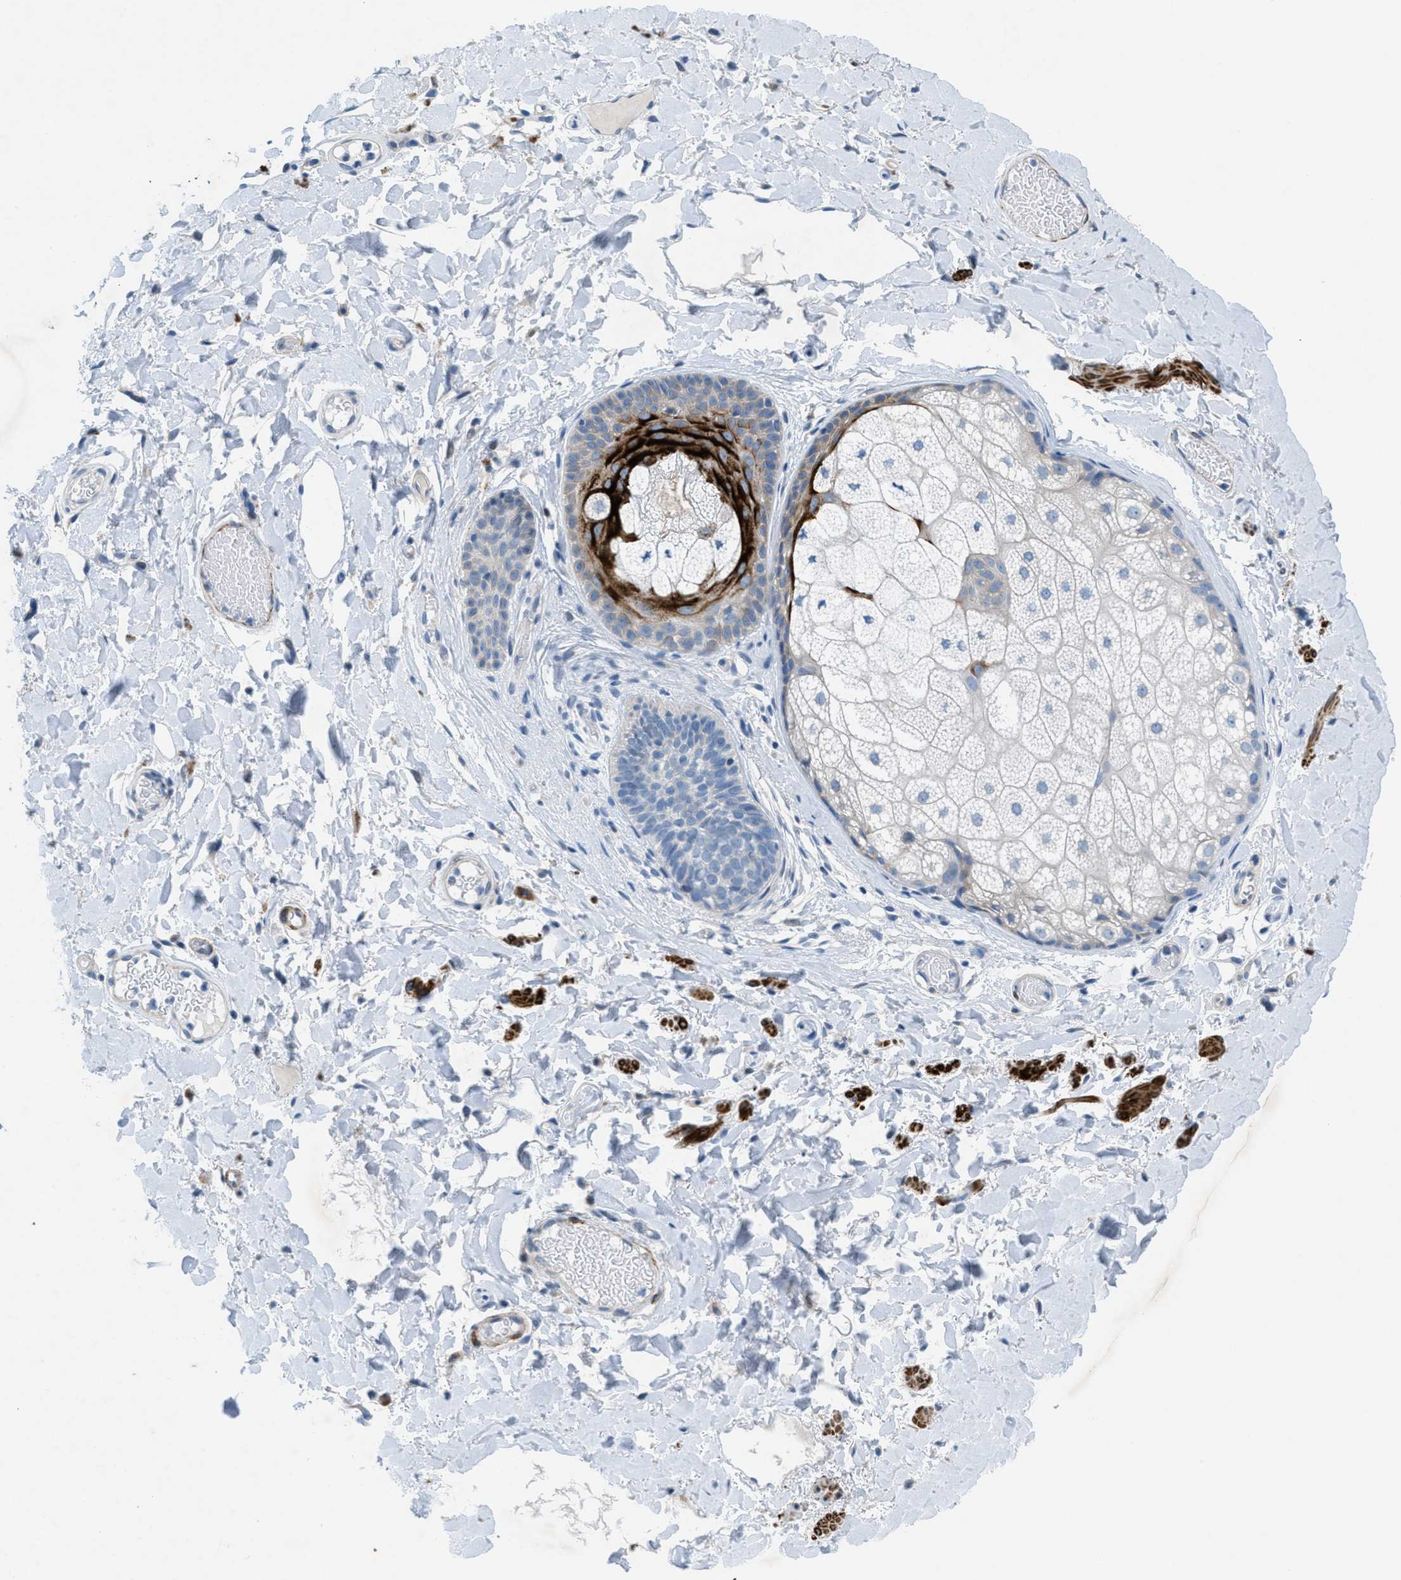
{"staining": {"intensity": "strong", "quantity": "<25%", "location": "cytoplasmic/membranous"}, "tissue": "skin", "cell_type": "Epidermal cells", "image_type": "normal", "snomed": [{"axis": "morphology", "description": "Normal tissue, NOS"}, {"axis": "topography", "description": "Vulva"}], "caption": "Immunohistochemical staining of unremarkable human skin demonstrates medium levels of strong cytoplasmic/membranous staining in approximately <25% of epidermal cells.", "gene": "MFSD13A", "patient": {"sex": "female", "age": 73}}